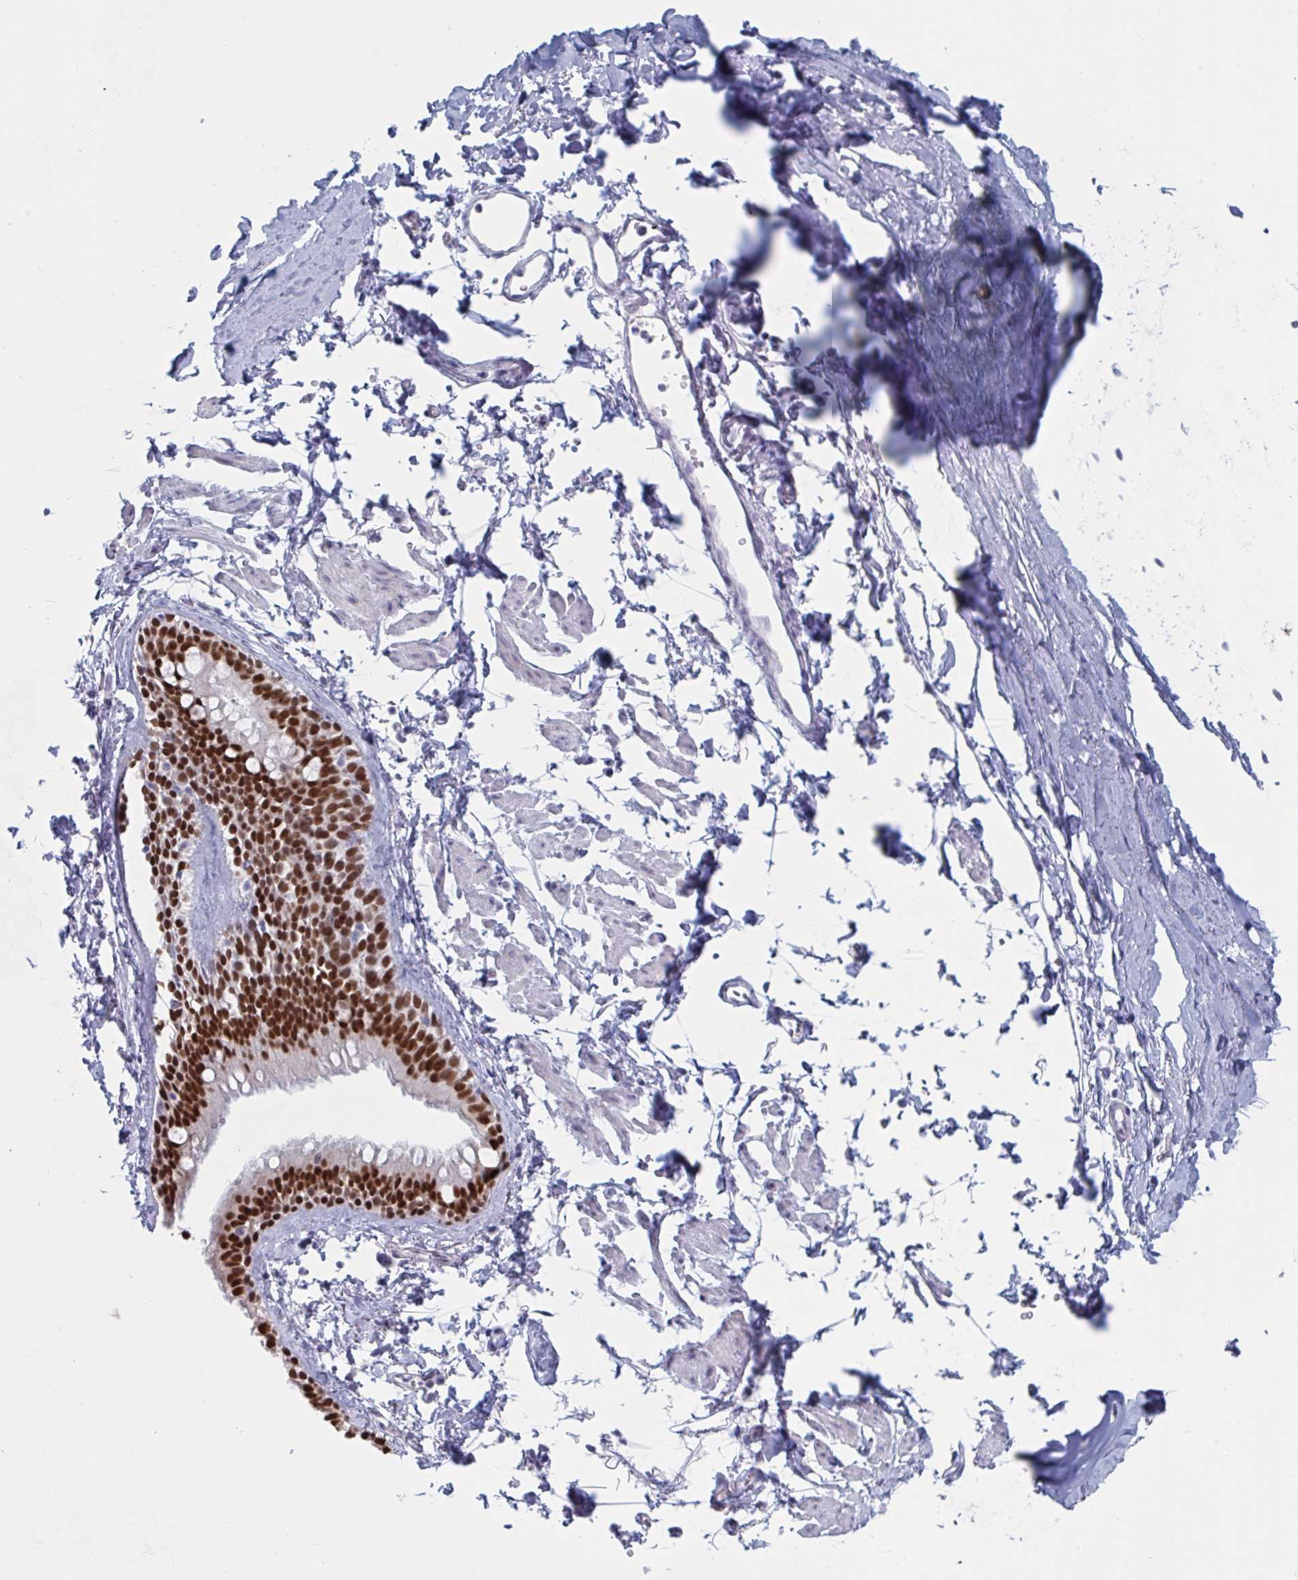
{"staining": {"intensity": "strong", "quantity": ">75%", "location": "nuclear"}, "tissue": "bronchus", "cell_type": "Respiratory epithelial cells", "image_type": "normal", "snomed": [{"axis": "morphology", "description": "Normal tissue, NOS"}, {"axis": "topography", "description": "Cartilage tissue"}, {"axis": "topography", "description": "Bronchus"}], "caption": "Immunohistochemical staining of normal human bronchus demonstrates high levels of strong nuclear expression in about >75% of respiratory epithelial cells.", "gene": "FOXA1", "patient": {"sex": "female", "age": 59}}